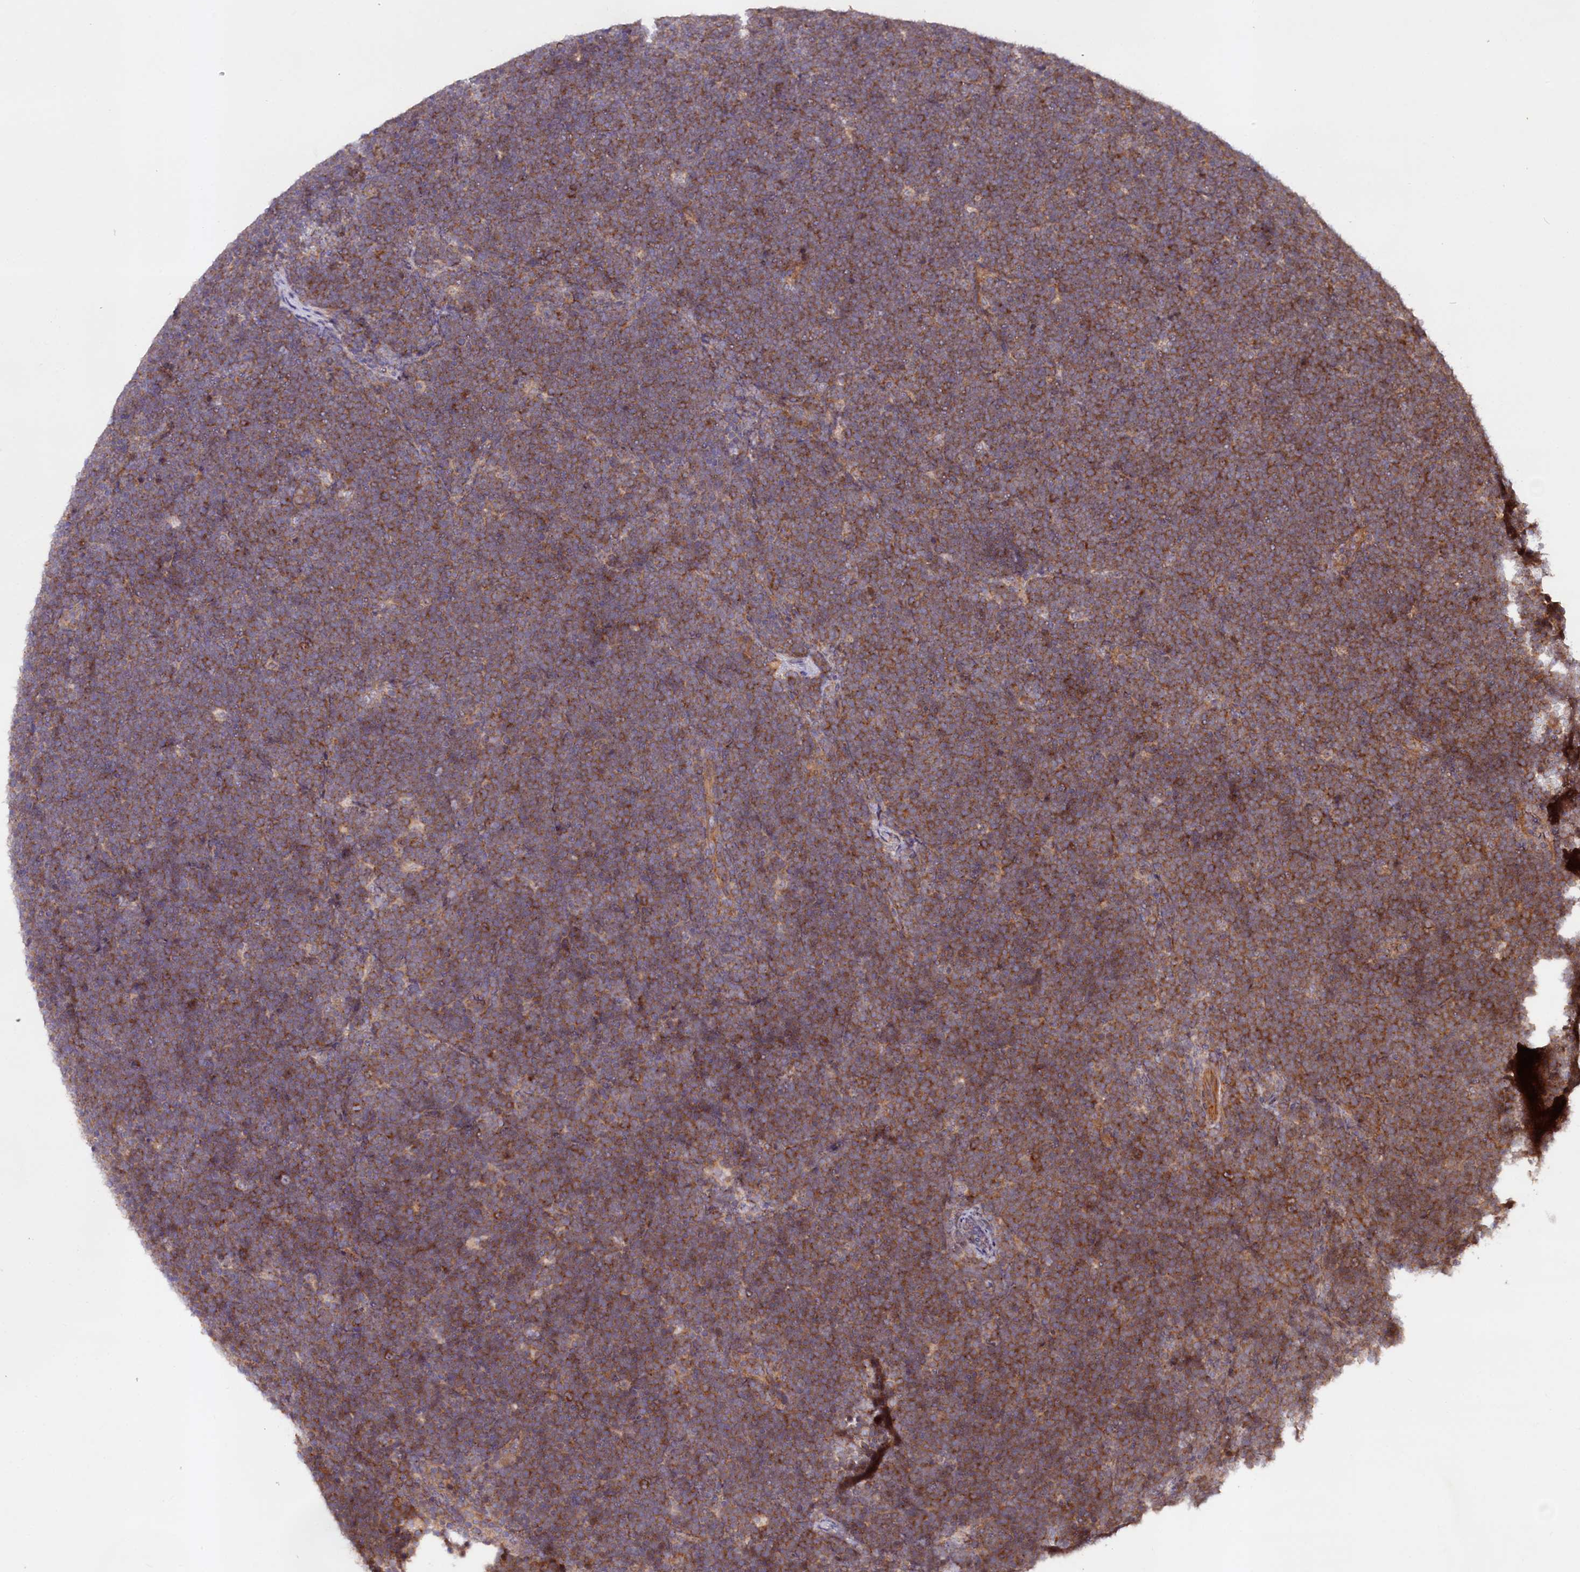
{"staining": {"intensity": "strong", "quantity": ">75%", "location": "cytoplasmic/membranous"}, "tissue": "lymphoma", "cell_type": "Tumor cells", "image_type": "cancer", "snomed": [{"axis": "morphology", "description": "Malignant lymphoma, non-Hodgkin's type, High grade"}, {"axis": "topography", "description": "Lymph node"}], "caption": "A brown stain labels strong cytoplasmic/membranous staining of a protein in lymphoma tumor cells.", "gene": "NEDD1", "patient": {"sex": "male", "age": 13}}